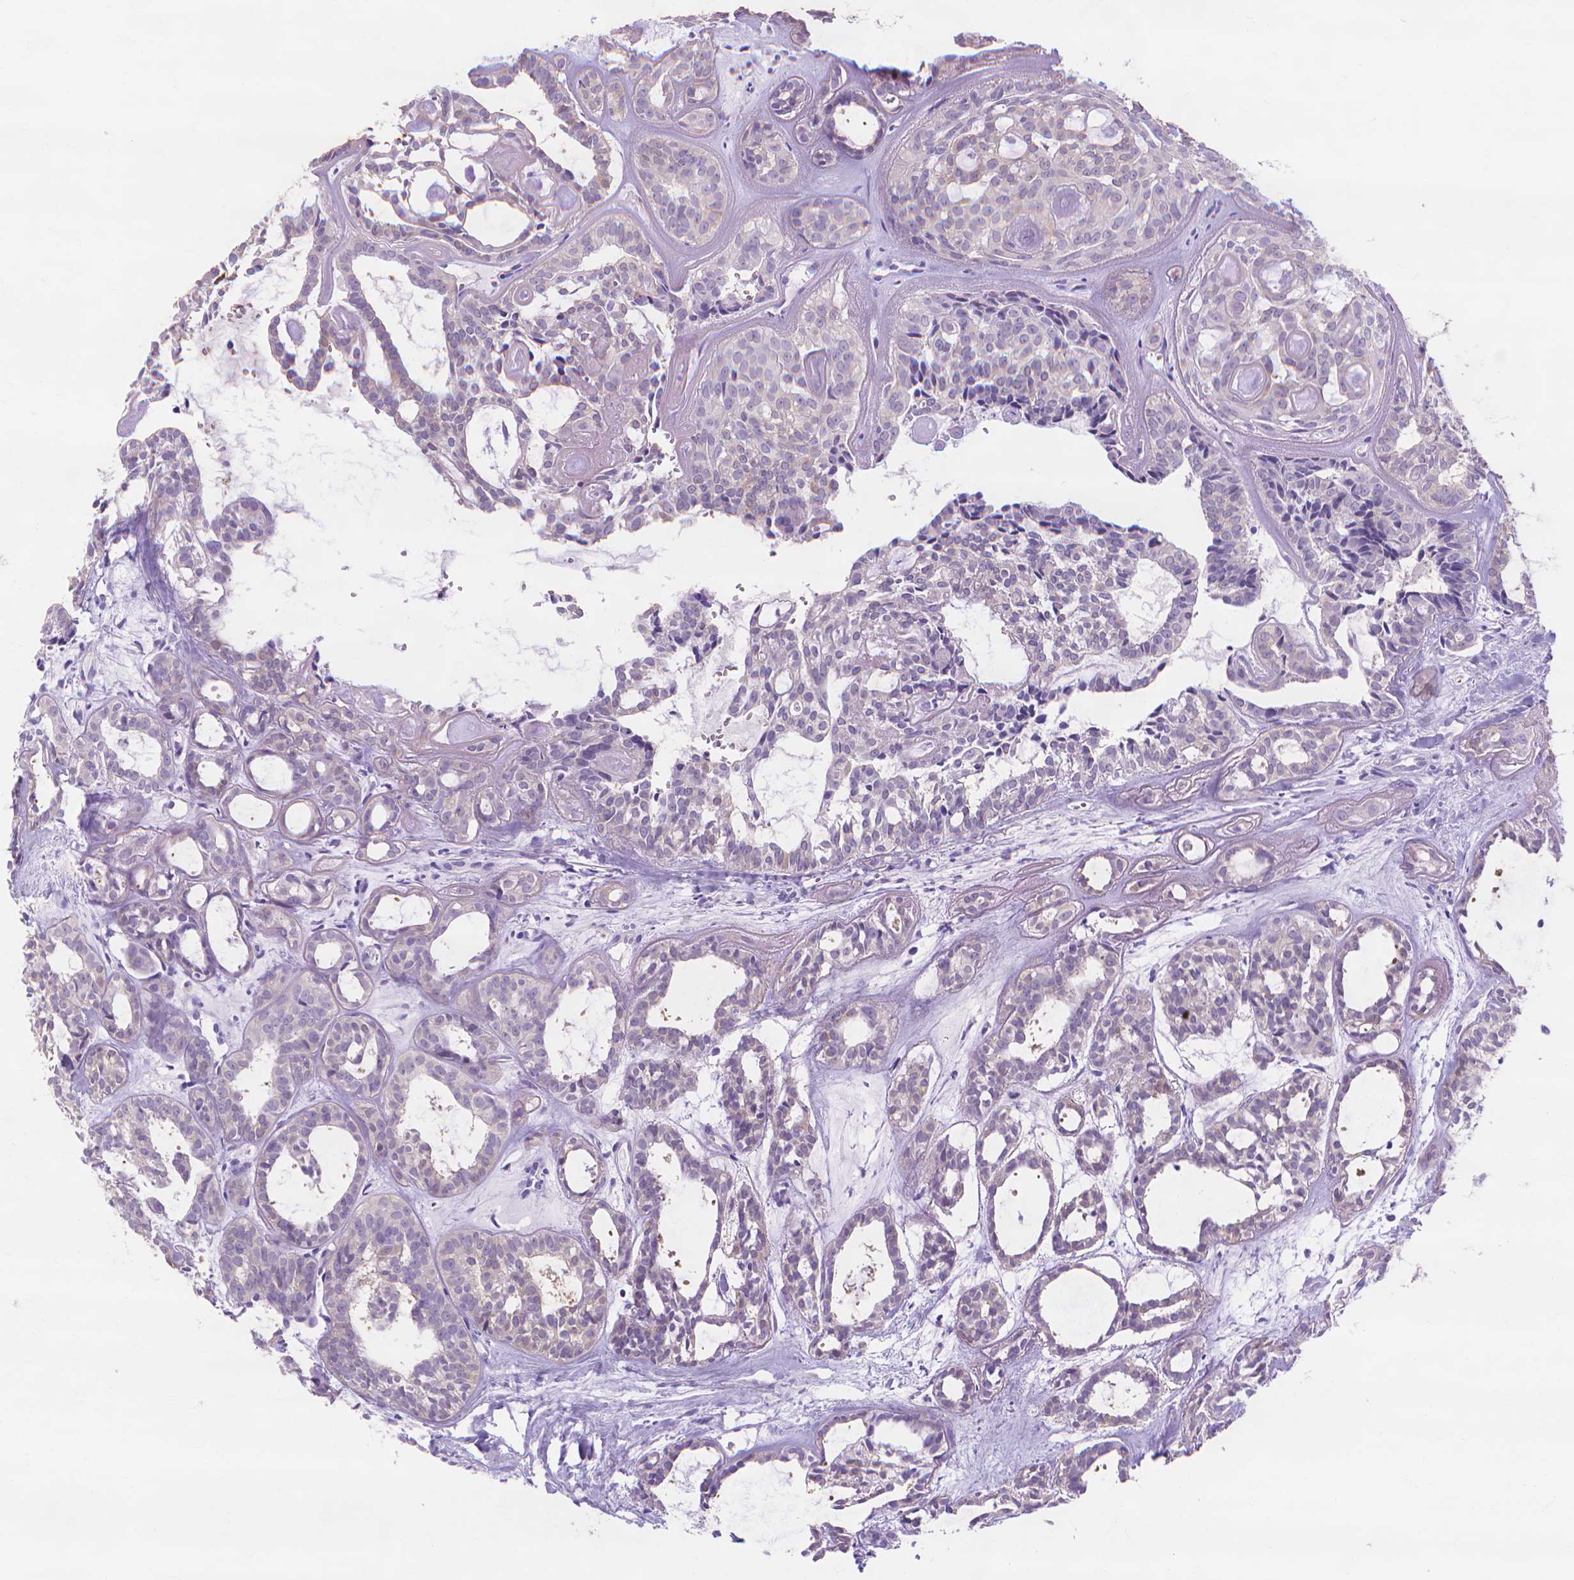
{"staining": {"intensity": "negative", "quantity": "none", "location": "none"}, "tissue": "head and neck cancer", "cell_type": "Tumor cells", "image_type": "cancer", "snomed": [{"axis": "morphology", "description": "Adenocarcinoma, NOS"}, {"axis": "topography", "description": "Head-Neck"}], "caption": "Adenocarcinoma (head and neck) stained for a protein using immunohistochemistry (IHC) reveals no expression tumor cells.", "gene": "MMP11", "patient": {"sex": "female", "age": 62}}